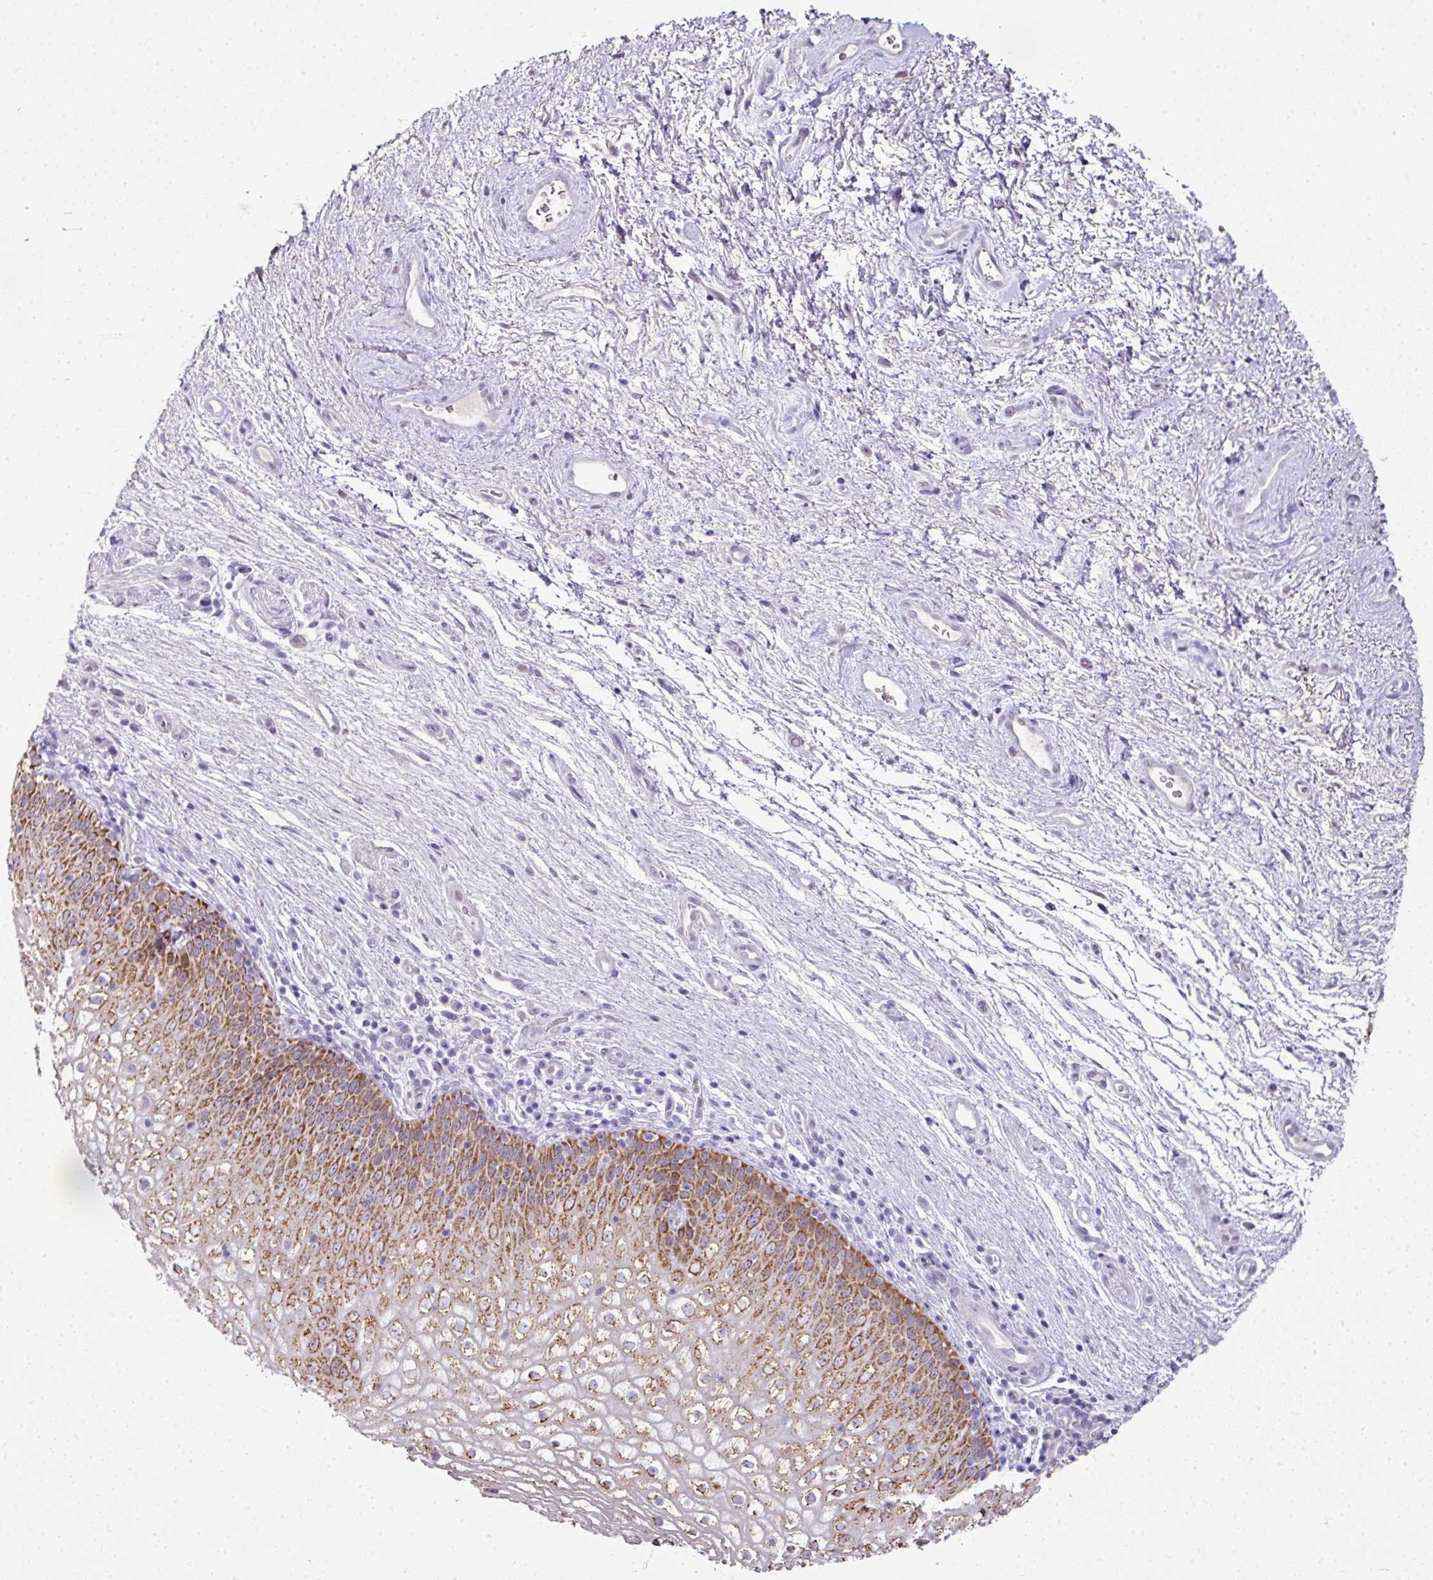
{"staining": {"intensity": "moderate", "quantity": ">75%", "location": "cytoplasmic/membranous"}, "tissue": "vagina", "cell_type": "Squamous epithelial cells", "image_type": "normal", "snomed": [{"axis": "morphology", "description": "Normal tissue, NOS"}, {"axis": "topography", "description": "Vagina"}], "caption": "Protein expression analysis of normal vagina exhibits moderate cytoplasmic/membranous staining in approximately >75% of squamous epithelial cells.", "gene": "ANKRD18A", "patient": {"sex": "female", "age": 47}}